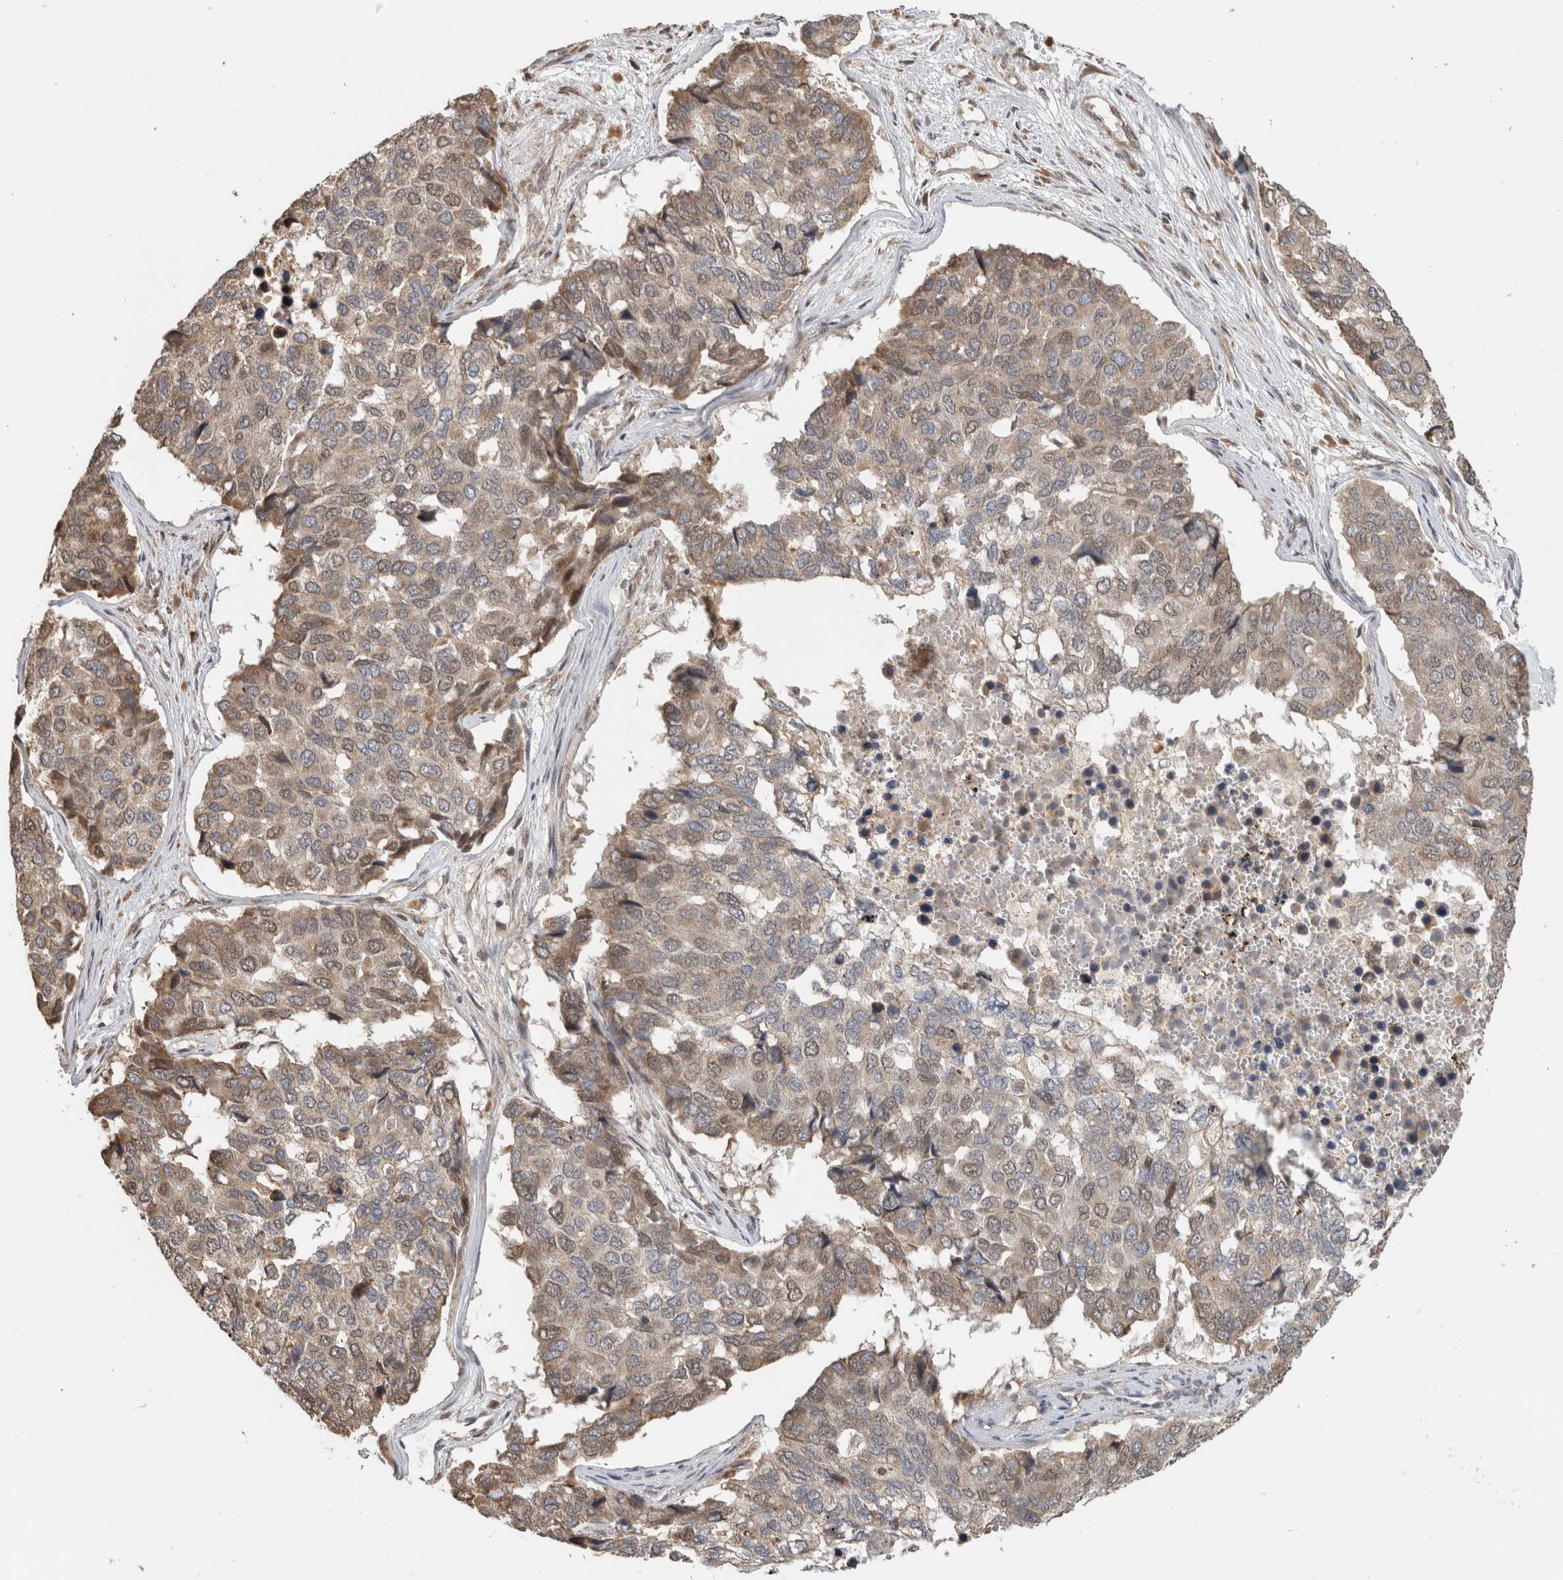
{"staining": {"intensity": "weak", "quantity": "<25%", "location": "cytoplasmic/membranous"}, "tissue": "pancreatic cancer", "cell_type": "Tumor cells", "image_type": "cancer", "snomed": [{"axis": "morphology", "description": "Adenocarcinoma, NOS"}, {"axis": "topography", "description": "Pancreas"}], "caption": "Immunohistochemistry (IHC) micrograph of neoplastic tissue: human pancreatic cancer stained with DAB (3,3'-diaminobenzidine) exhibits no significant protein expression in tumor cells.", "gene": "GINS4", "patient": {"sex": "male", "age": 50}}